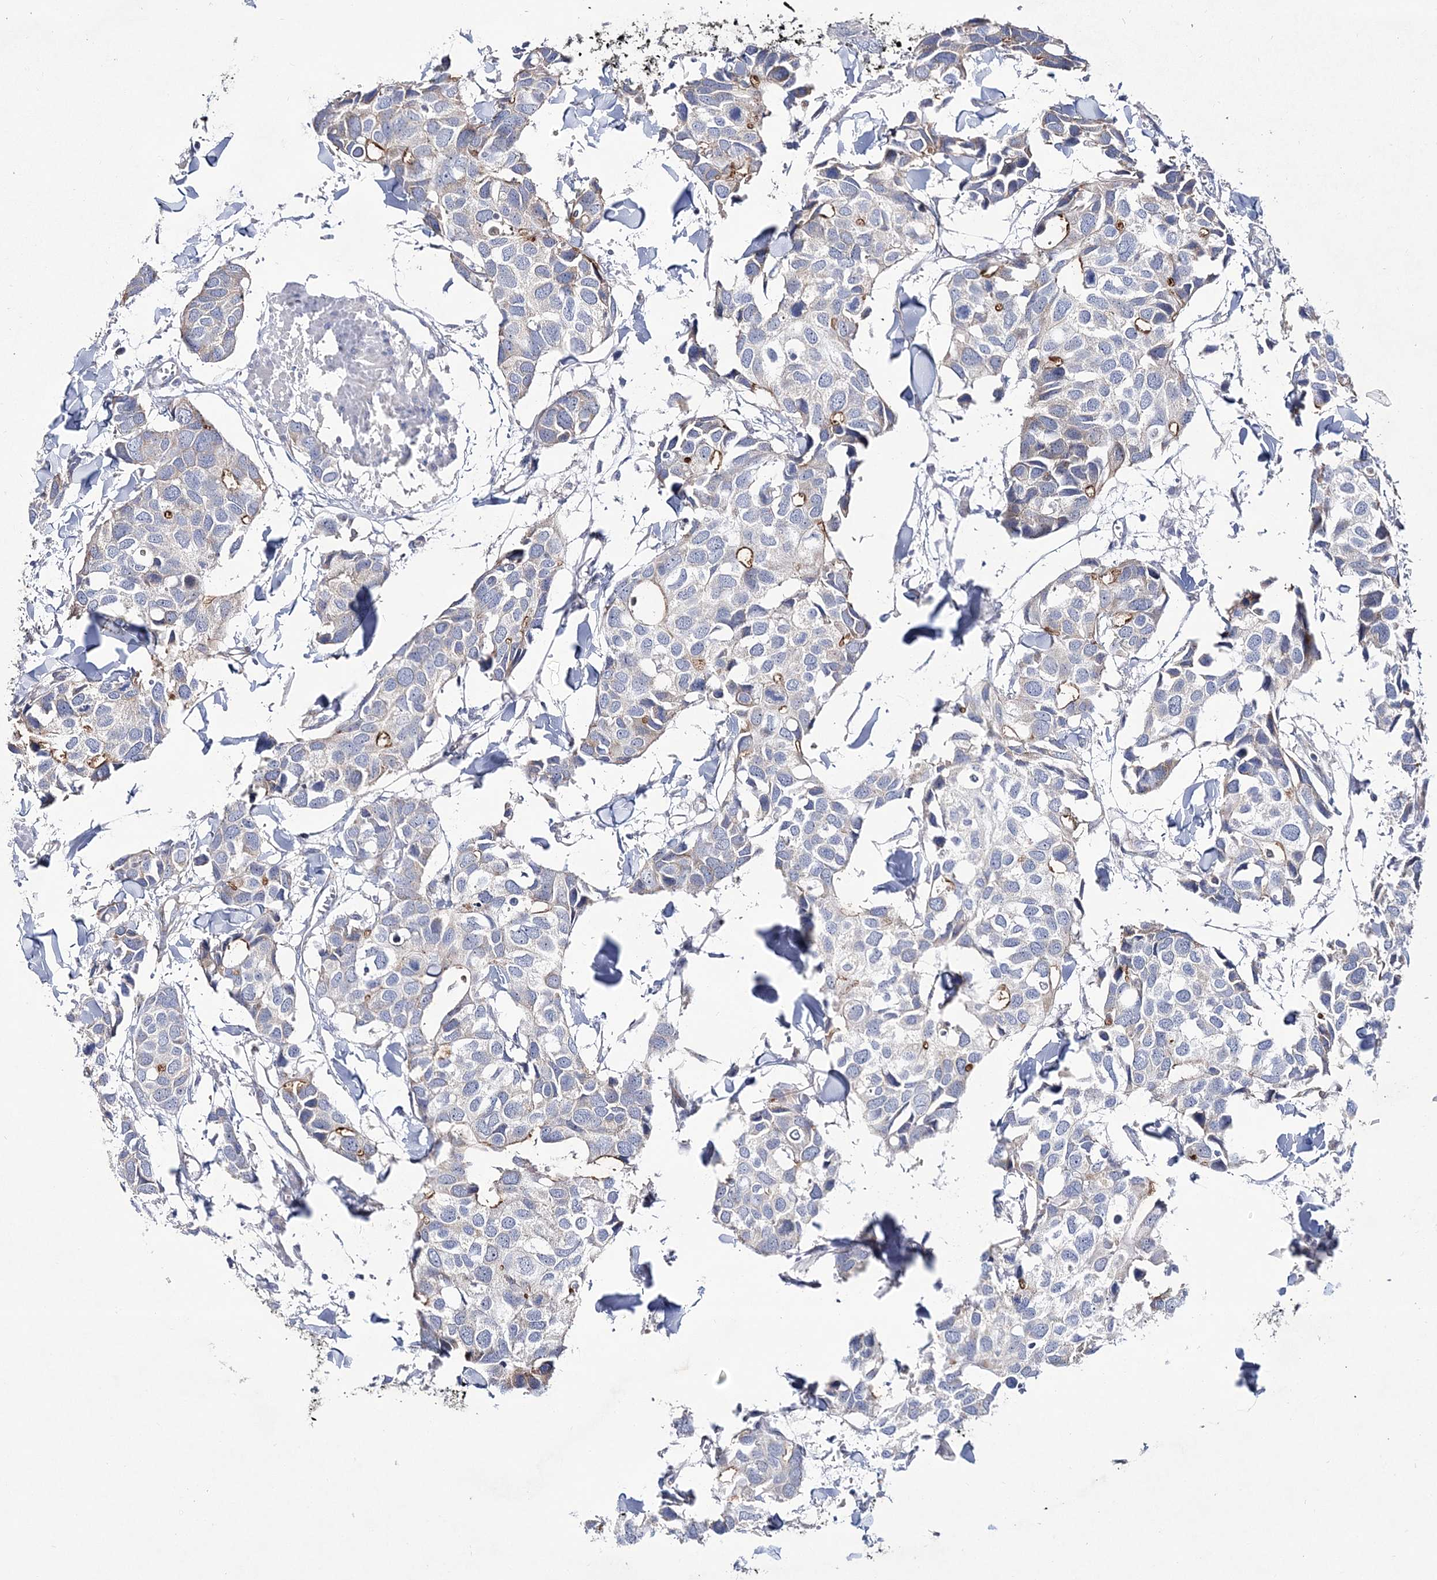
{"staining": {"intensity": "moderate", "quantity": "<25%", "location": "cytoplasmic/membranous"}, "tissue": "breast cancer", "cell_type": "Tumor cells", "image_type": "cancer", "snomed": [{"axis": "morphology", "description": "Duct carcinoma"}, {"axis": "topography", "description": "Breast"}], "caption": "Brown immunohistochemical staining in breast cancer demonstrates moderate cytoplasmic/membranous positivity in approximately <25% of tumor cells.", "gene": "ANO1", "patient": {"sex": "female", "age": 83}}